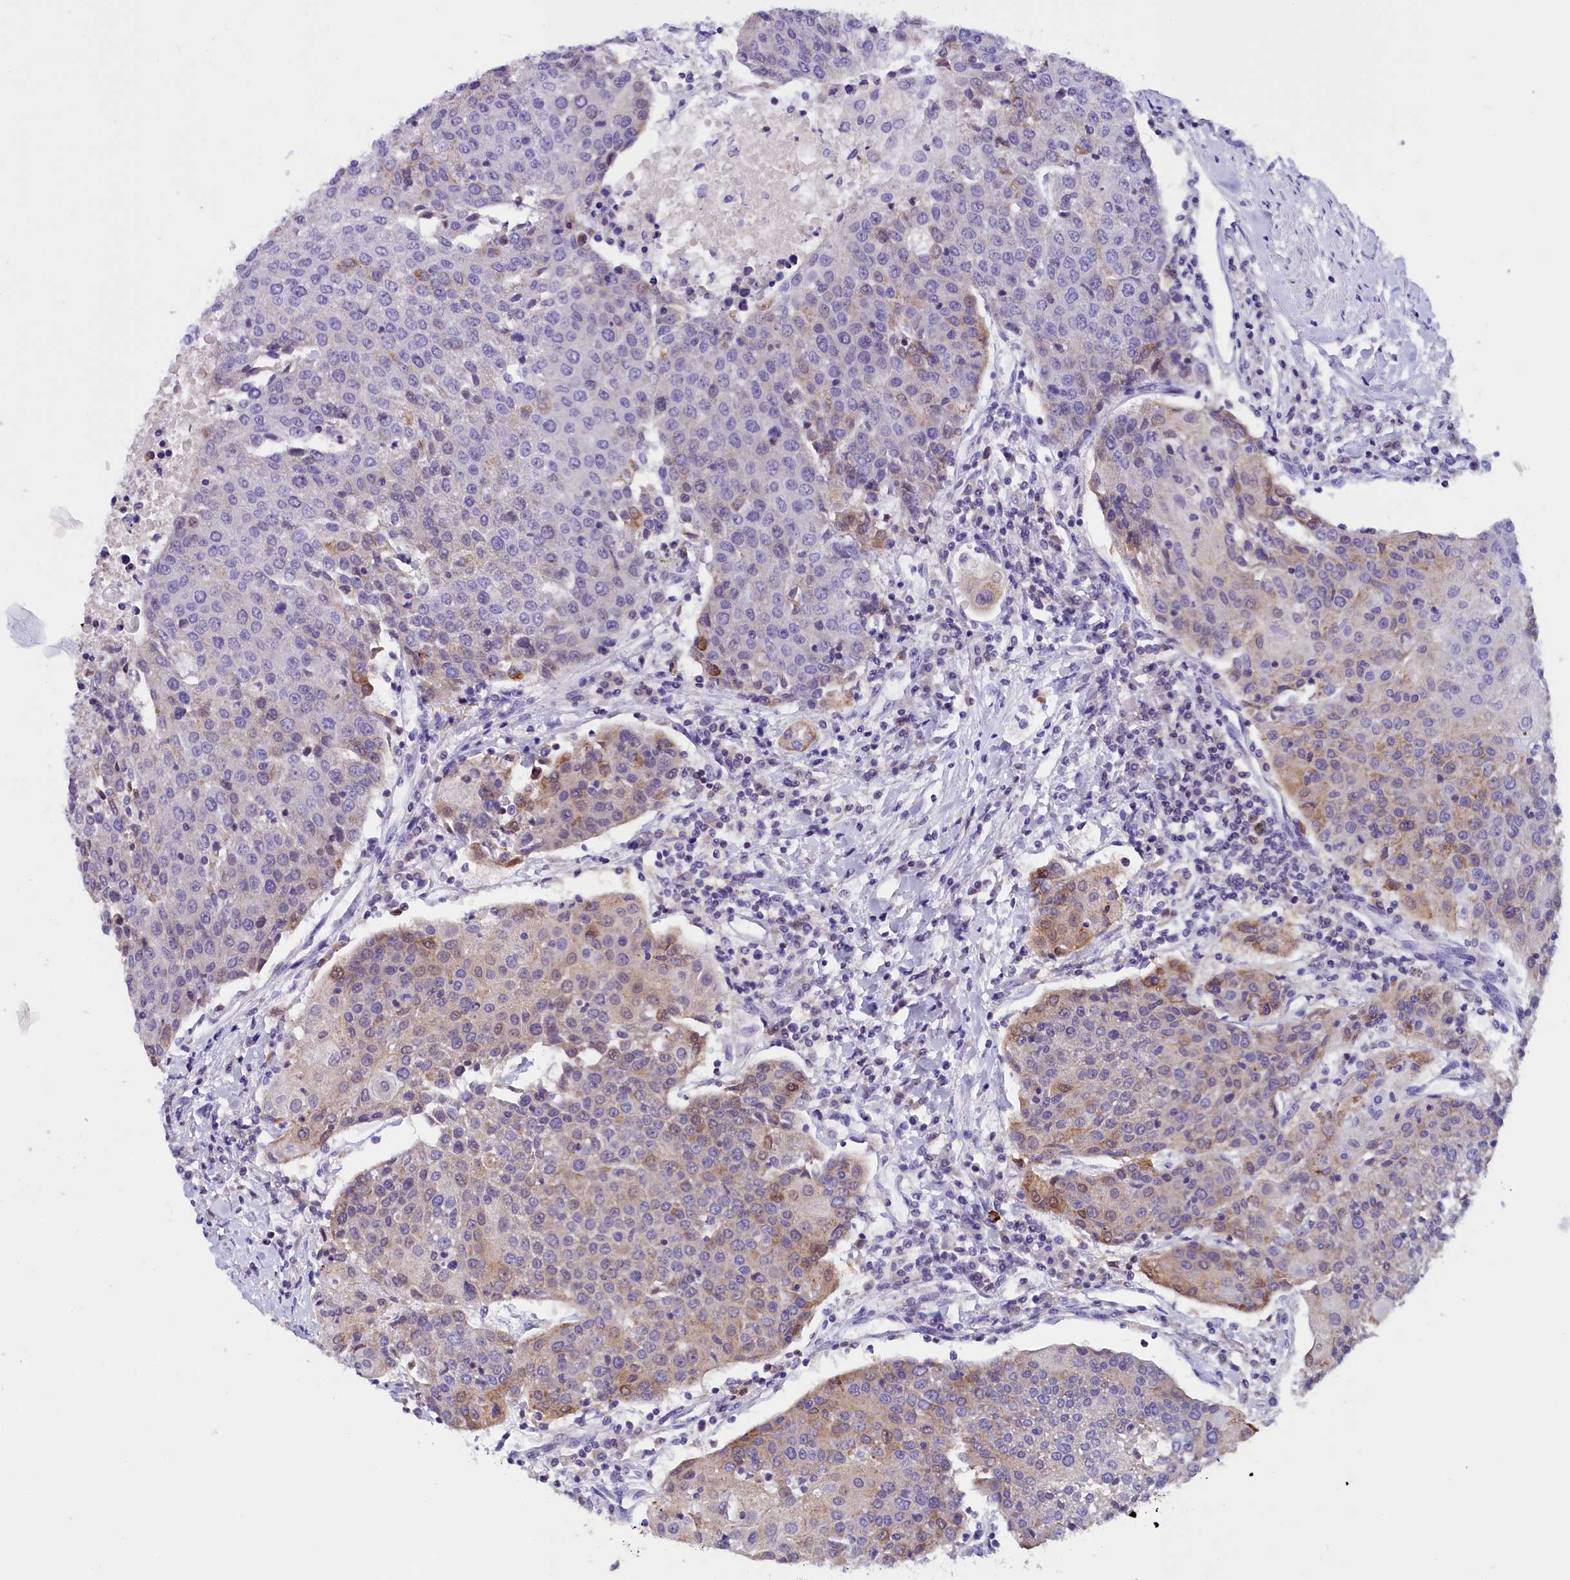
{"staining": {"intensity": "moderate", "quantity": "25%-75%", "location": "cytoplasmic/membranous"}, "tissue": "urothelial cancer", "cell_type": "Tumor cells", "image_type": "cancer", "snomed": [{"axis": "morphology", "description": "Urothelial carcinoma, High grade"}, {"axis": "topography", "description": "Urinary bladder"}], "caption": "IHC of urothelial cancer demonstrates medium levels of moderate cytoplasmic/membranous expression in about 25%-75% of tumor cells.", "gene": "ABAT", "patient": {"sex": "female", "age": 85}}